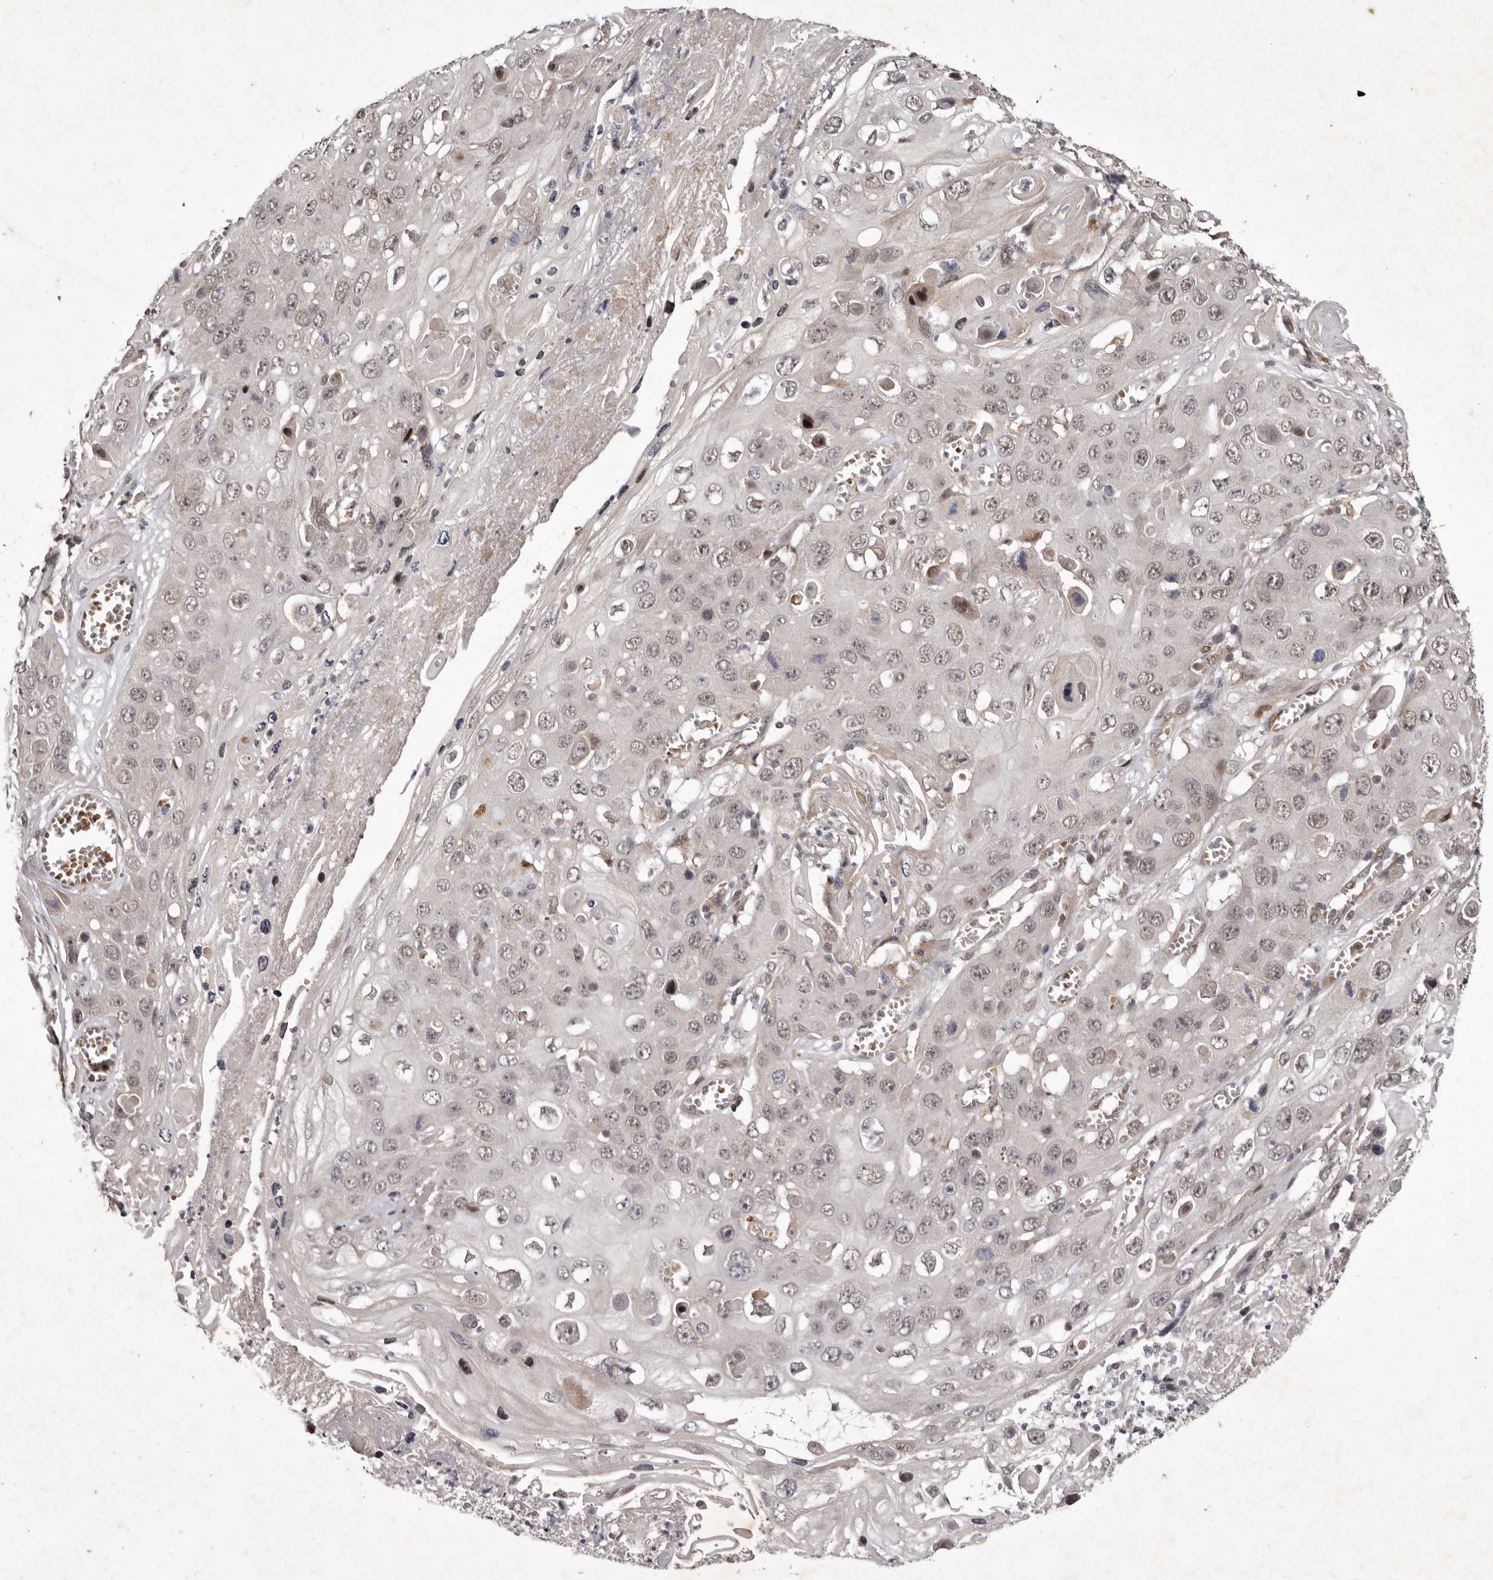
{"staining": {"intensity": "moderate", "quantity": "<25%", "location": "cytoplasmic/membranous,nuclear"}, "tissue": "skin cancer", "cell_type": "Tumor cells", "image_type": "cancer", "snomed": [{"axis": "morphology", "description": "Squamous cell carcinoma, NOS"}, {"axis": "topography", "description": "Skin"}], "caption": "Protein expression analysis of squamous cell carcinoma (skin) exhibits moderate cytoplasmic/membranous and nuclear expression in about <25% of tumor cells.", "gene": "ABL1", "patient": {"sex": "male", "age": 55}}